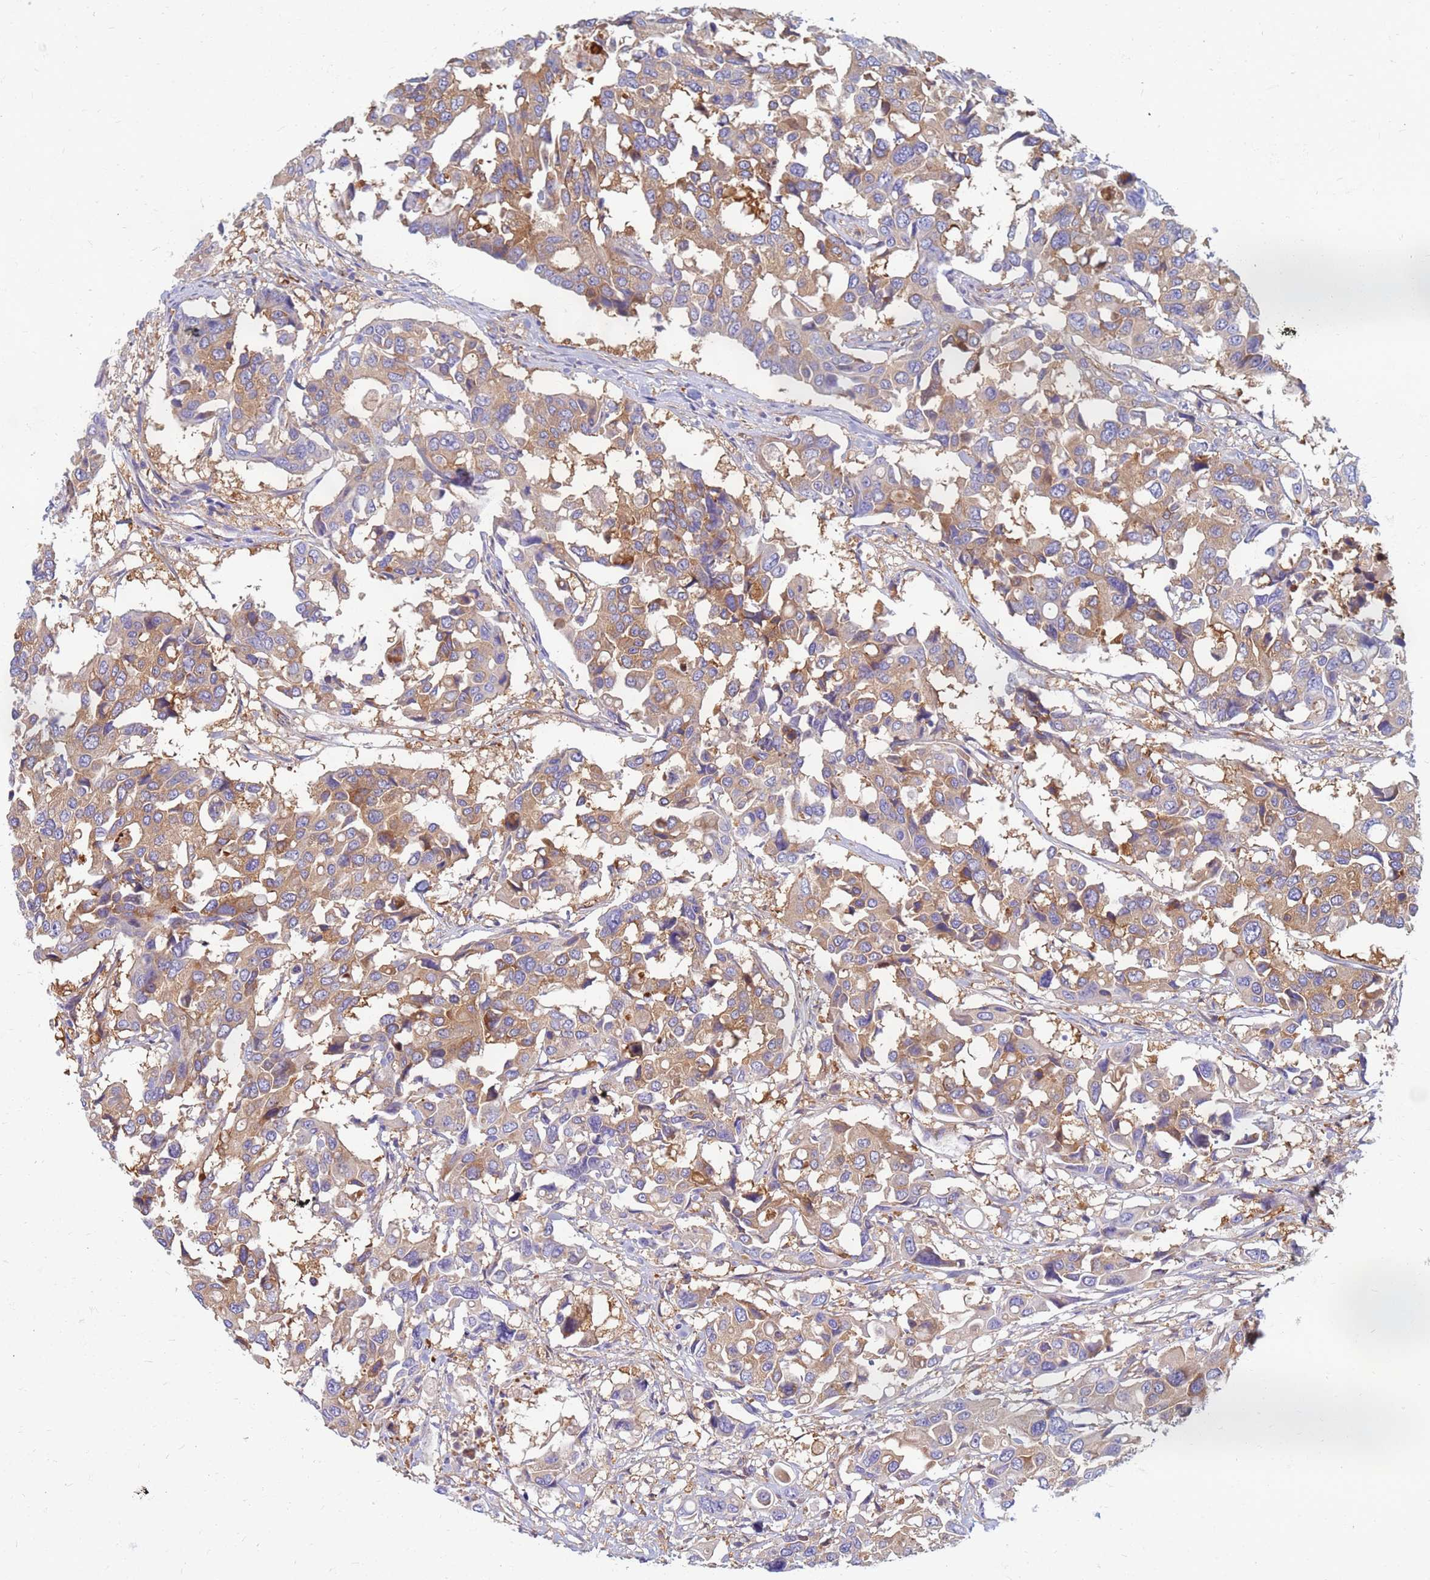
{"staining": {"intensity": "moderate", "quantity": "25%-75%", "location": "cytoplasmic/membranous"}, "tissue": "colorectal cancer", "cell_type": "Tumor cells", "image_type": "cancer", "snomed": [{"axis": "morphology", "description": "Adenocarcinoma, NOS"}, {"axis": "topography", "description": "Colon"}], "caption": "Brown immunohistochemical staining in human colorectal adenocarcinoma displays moderate cytoplasmic/membranous expression in about 25%-75% of tumor cells.", "gene": "EEA1", "patient": {"sex": "male", "age": 77}}